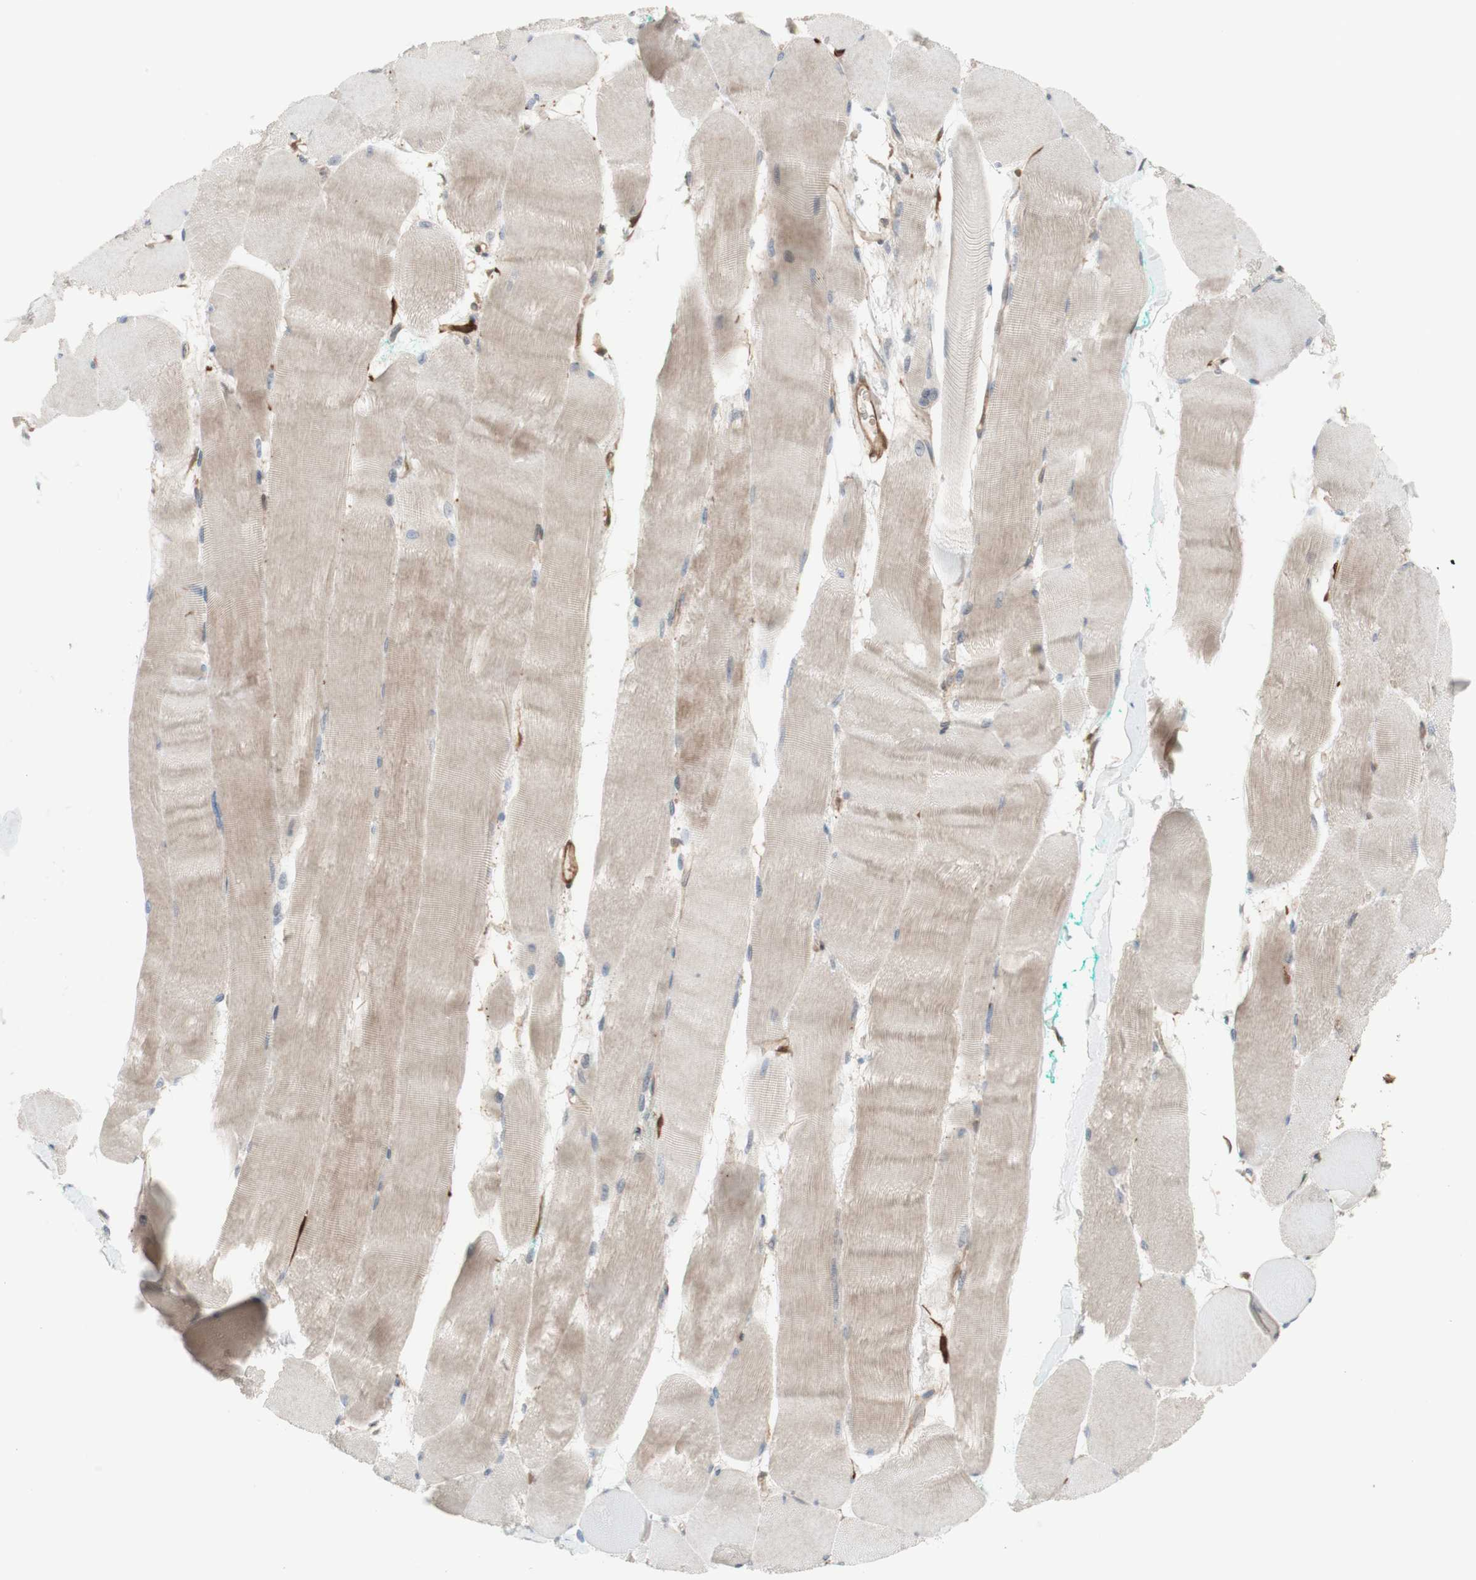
{"staining": {"intensity": "weak", "quantity": "25%-75%", "location": "cytoplasmic/membranous"}, "tissue": "skeletal muscle", "cell_type": "Myocytes", "image_type": "normal", "snomed": [{"axis": "morphology", "description": "Normal tissue, NOS"}, {"axis": "morphology", "description": "Squamous cell carcinoma, NOS"}, {"axis": "topography", "description": "Skeletal muscle"}], "caption": "Immunohistochemistry (IHC) of unremarkable skeletal muscle reveals low levels of weak cytoplasmic/membranous positivity in approximately 25%-75% of myocytes.", "gene": "CNN3", "patient": {"sex": "male", "age": 51}}